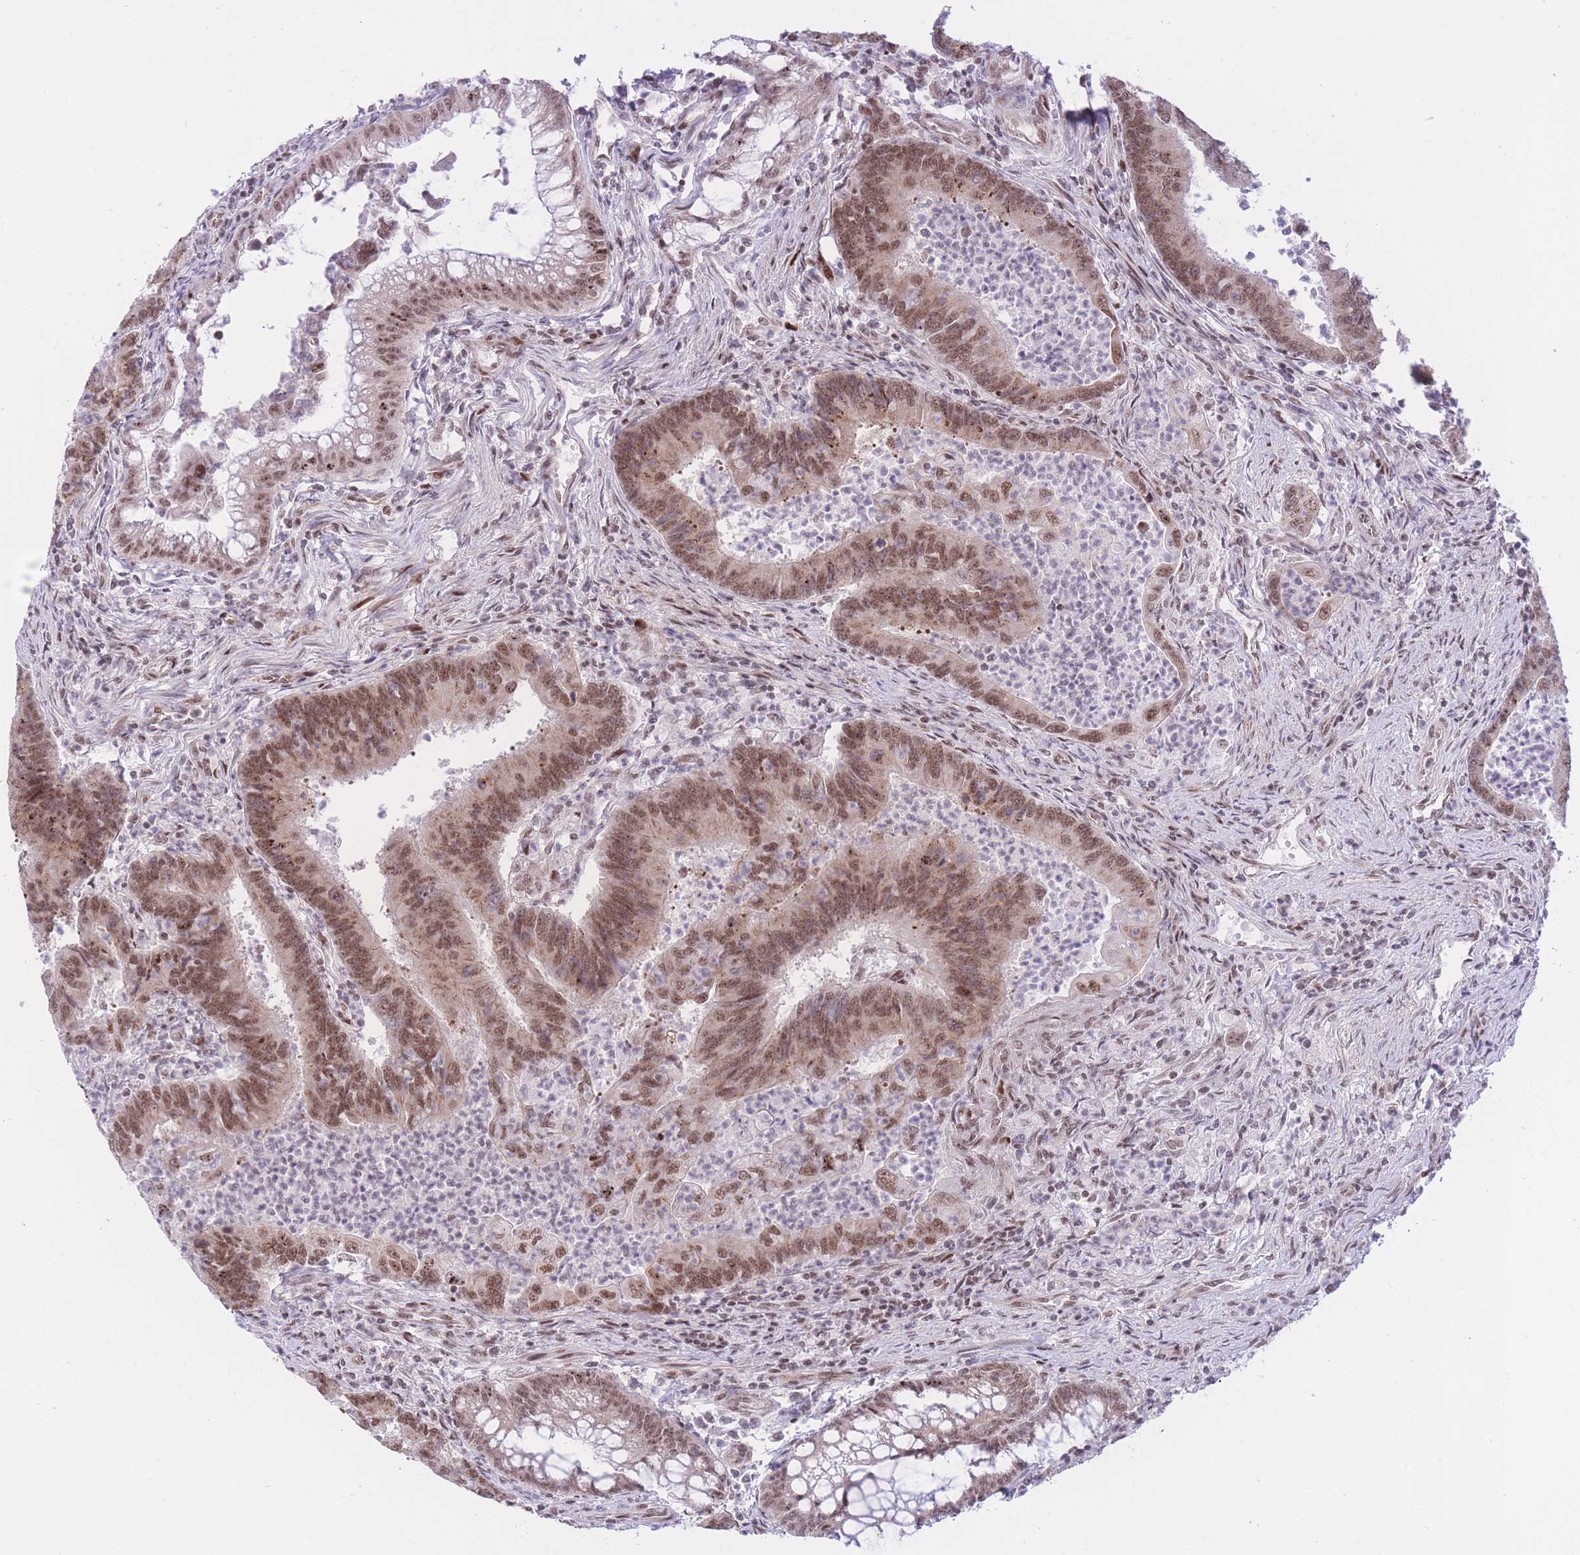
{"staining": {"intensity": "moderate", "quantity": ">75%", "location": "nuclear"}, "tissue": "colorectal cancer", "cell_type": "Tumor cells", "image_type": "cancer", "snomed": [{"axis": "morphology", "description": "Adenocarcinoma, NOS"}, {"axis": "topography", "description": "Colon"}], "caption": "A brown stain shows moderate nuclear expression of a protein in human colorectal adenocarcinoma tumor cells. (Brightfield microscopy of DAB IHC at high magnification).", "gene": "PCIF1", "patient": {"sex": "female", "age": 67}}